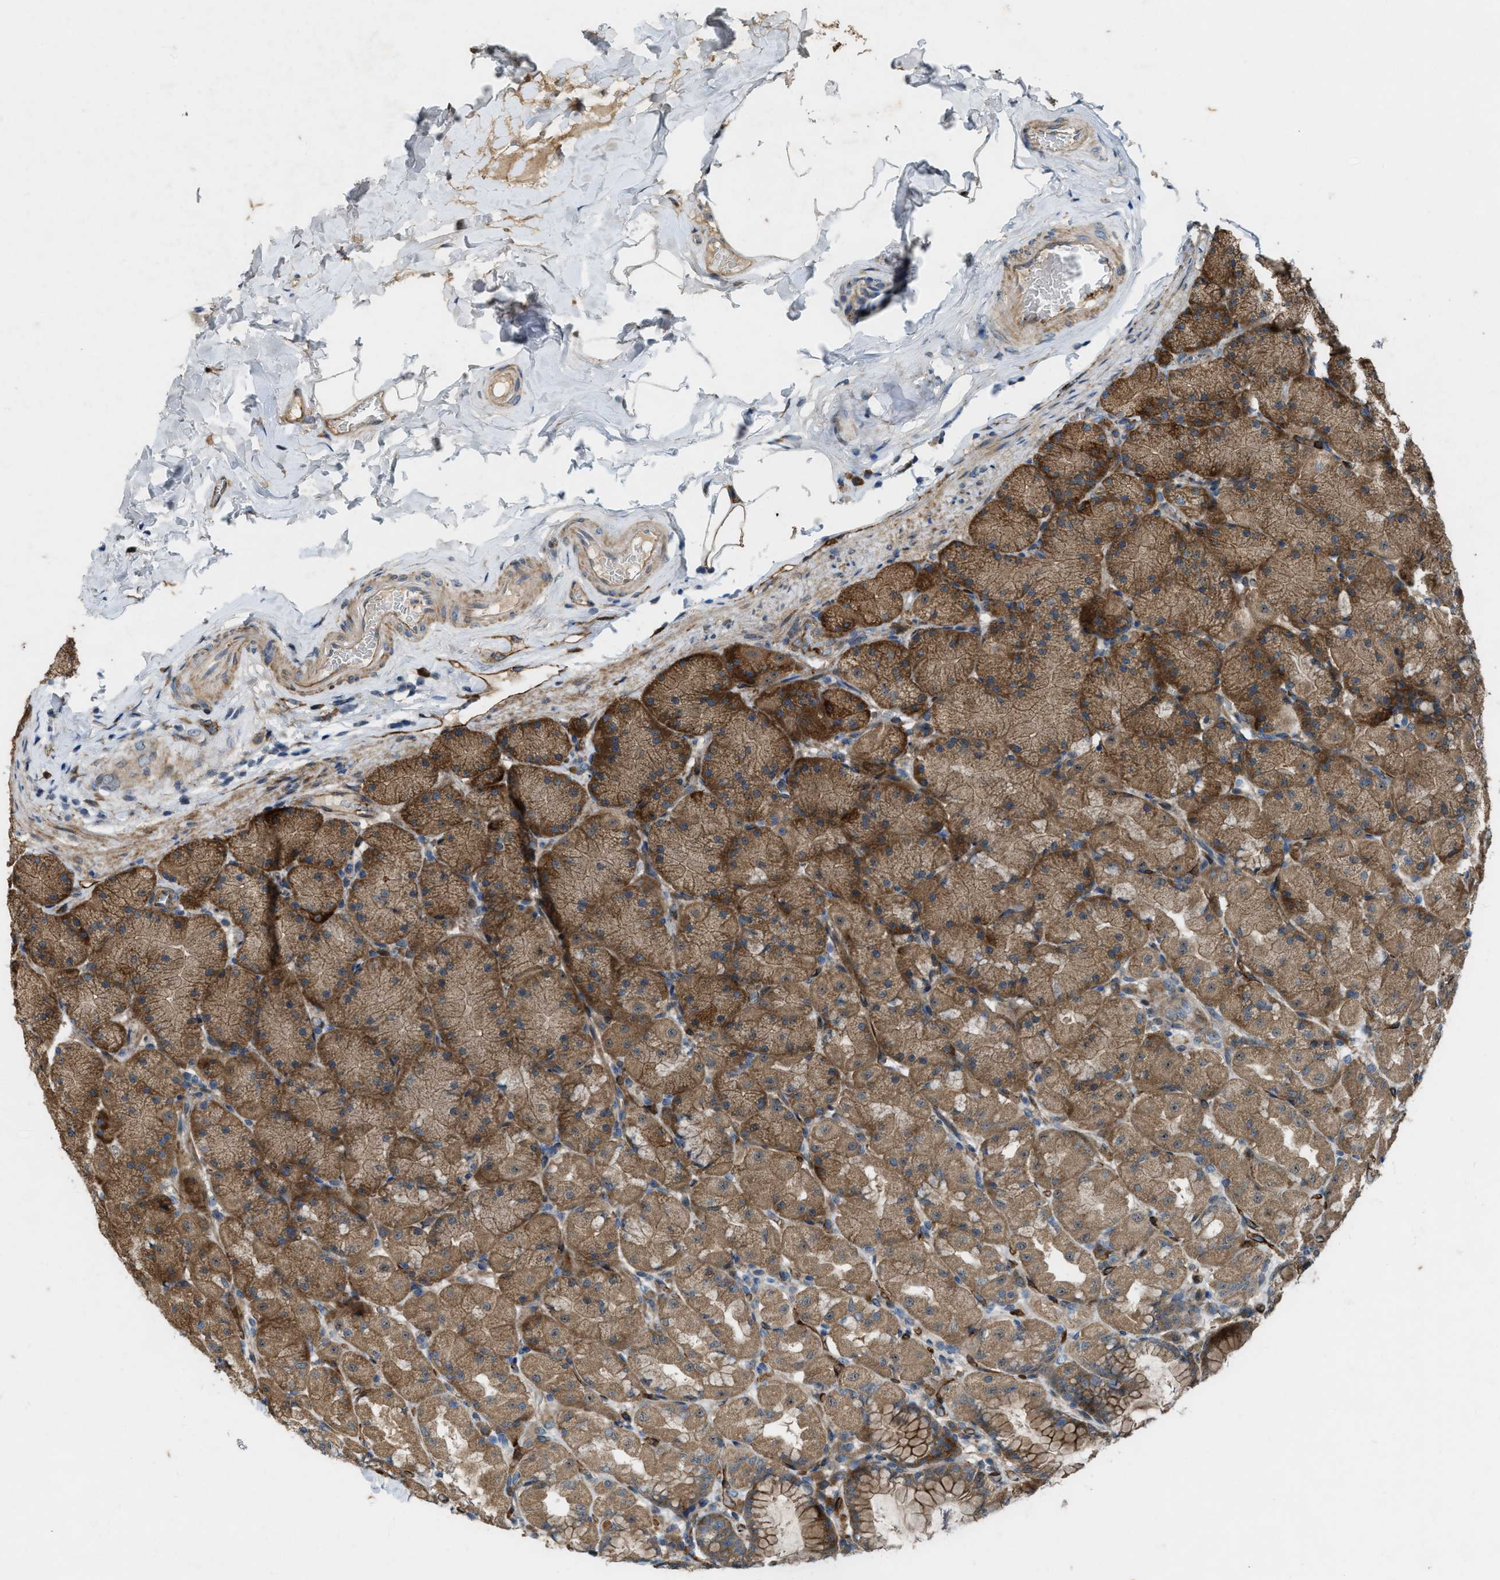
{"staining": {"intensity": "strong", "quantity": "25%-75%", "location": "cytoplasmic/membranous"}, "tissue": "stomach", "cell_type": "Glandular cells", "image_type": "normal", "snomed": [{"axis": "morphology", "description": "Normal tissue, NOS"}, {"axis": "topography", "description": "Stomach, upper"}], "caption": "Strong cytoplasmic/membranous positivity for a protein is seen in approximately 25%-75% of glandular cells of benign stomach using immunohistochemistry.", "gene": "LRRC72", "patient": {"sex": "female", "age": 56}}